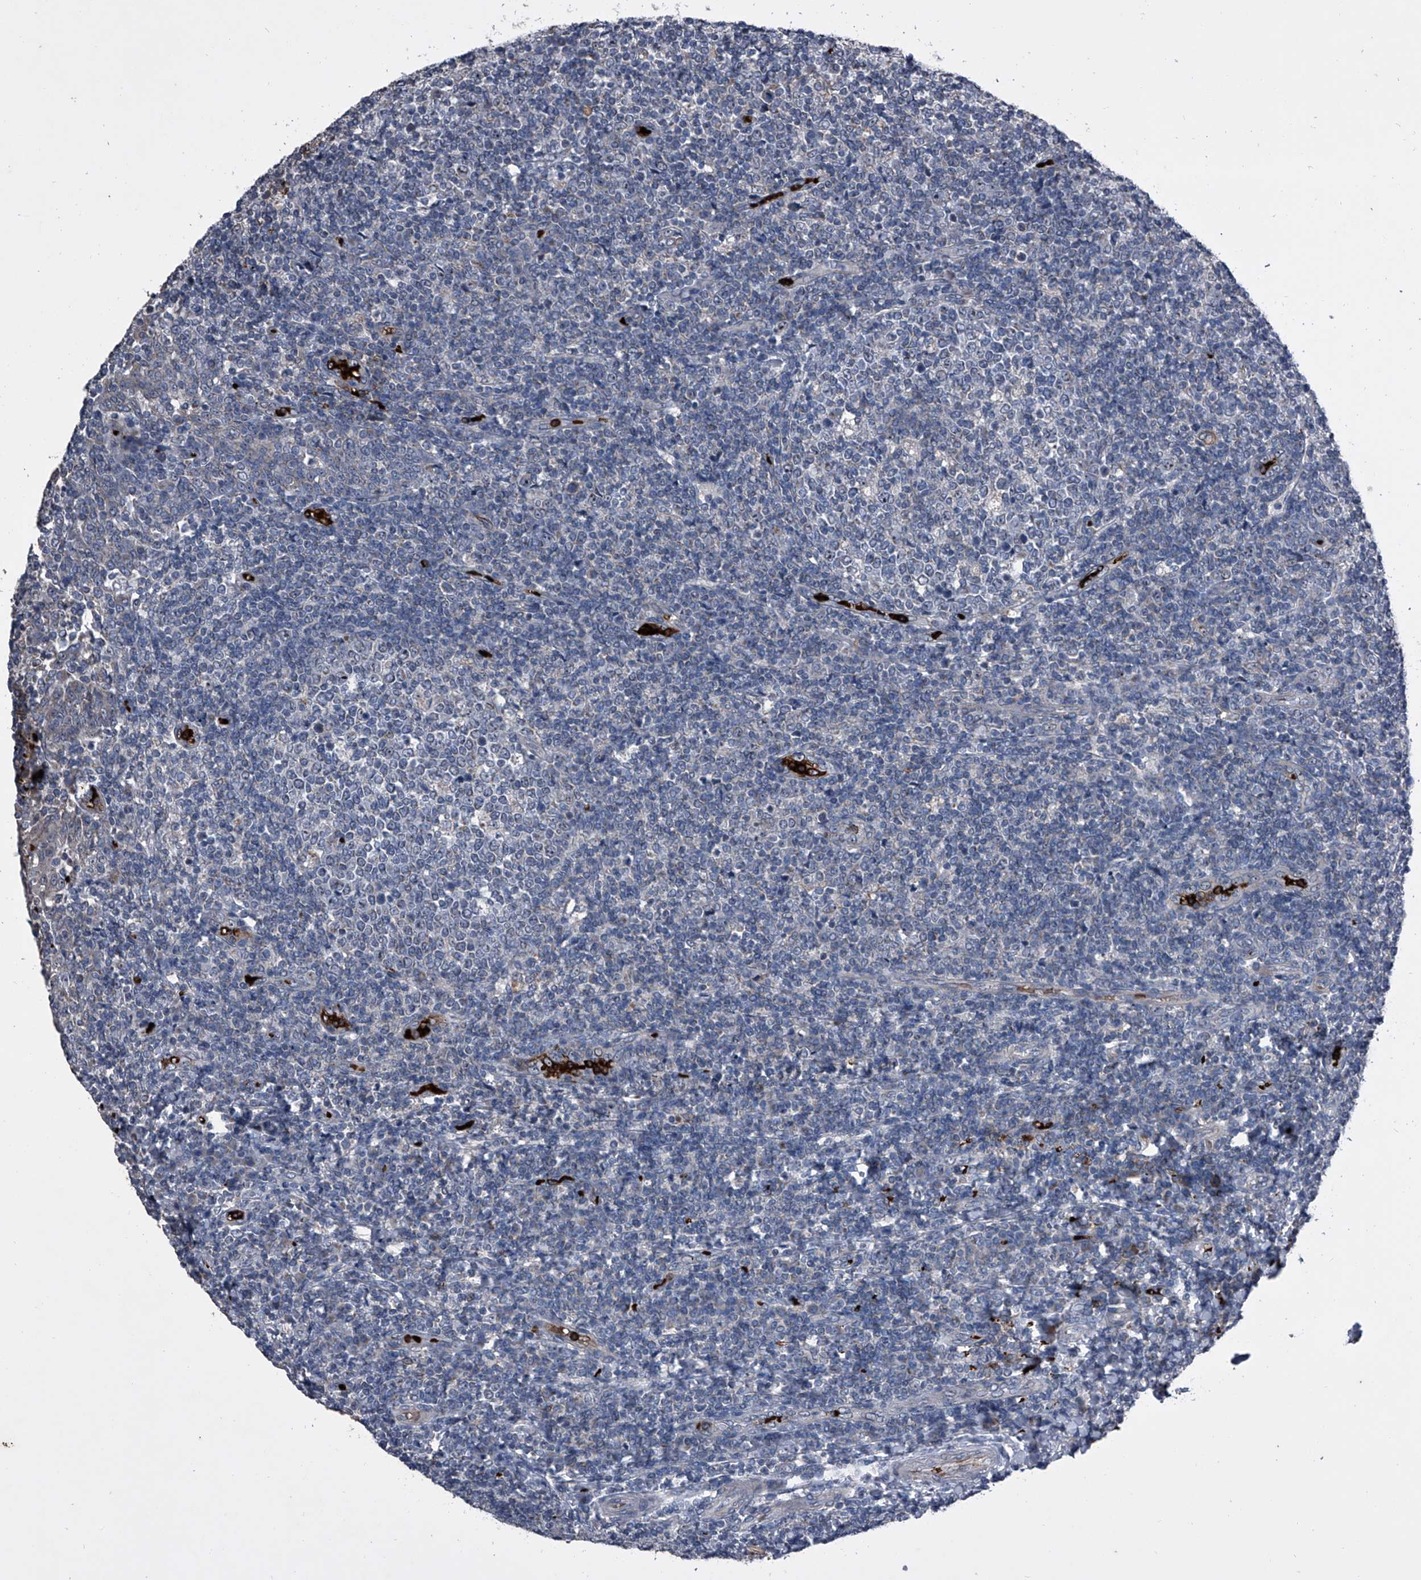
{"staining": {"intensity": "negative", "quantity": "none", "location": "none"}, "tissue": "tonsil", "cell_type": "Germinal center cells", "image_type": "normal", "snomed": [{"axis": "morphology", "description": "Normal tissue, NOS"}, {"axis": "topography", "description": "Tonsil"}], "caption": "IHC of benign human tonsil displays no staining in germinal center cells. The staining is performed using DAB (3,3'-diaminobenzidine) brown chromogen with nuclei counter-stained in using hematoxylin.", "gene": "CEP85L", "patient": {"sex": "female", "age": 19}}